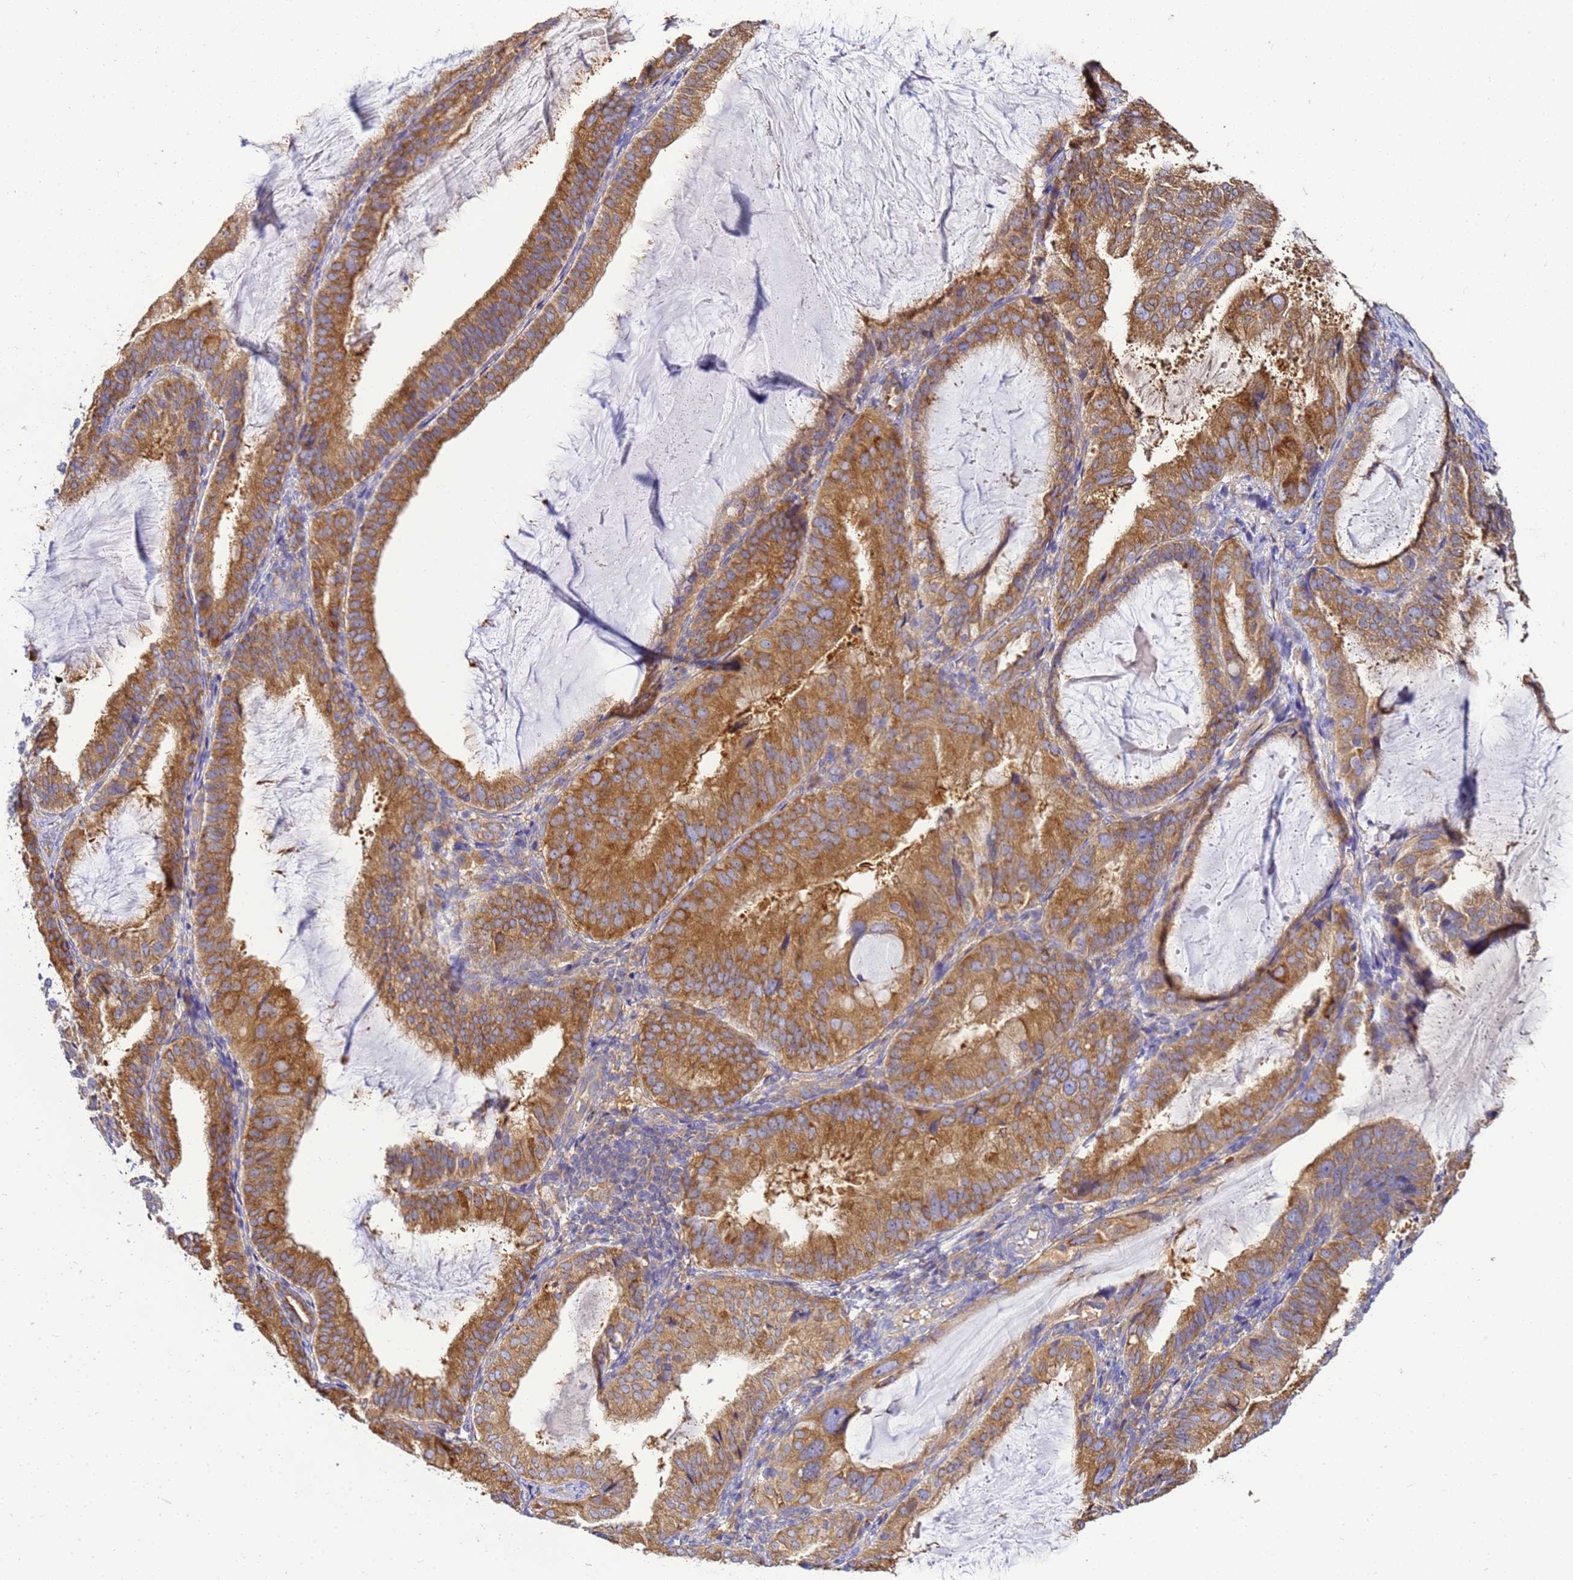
{"staining": {"intensity": "moderate", "quantity": ">75%", "location": "cytoplasmic/membranous"}, "tissue": "endometrial cancer", "cell_type": "Tumor cells", "image_type": "cancer", "snomed": [{"axis": "morphology", "description": "Adenocarcinoma, NOS"}, {"axis": "topography", "description": "Endometrium"}], "caption": "IHC photomicrograph of human adenocarcinoma (endometrial) stained for a protein (brown), which displays medium levels of moderate cytoplasmic/membranous expression in about >75% of tumor cells.", "gene": "NARS1", "patient": {"sex": "female", "age": 81}}